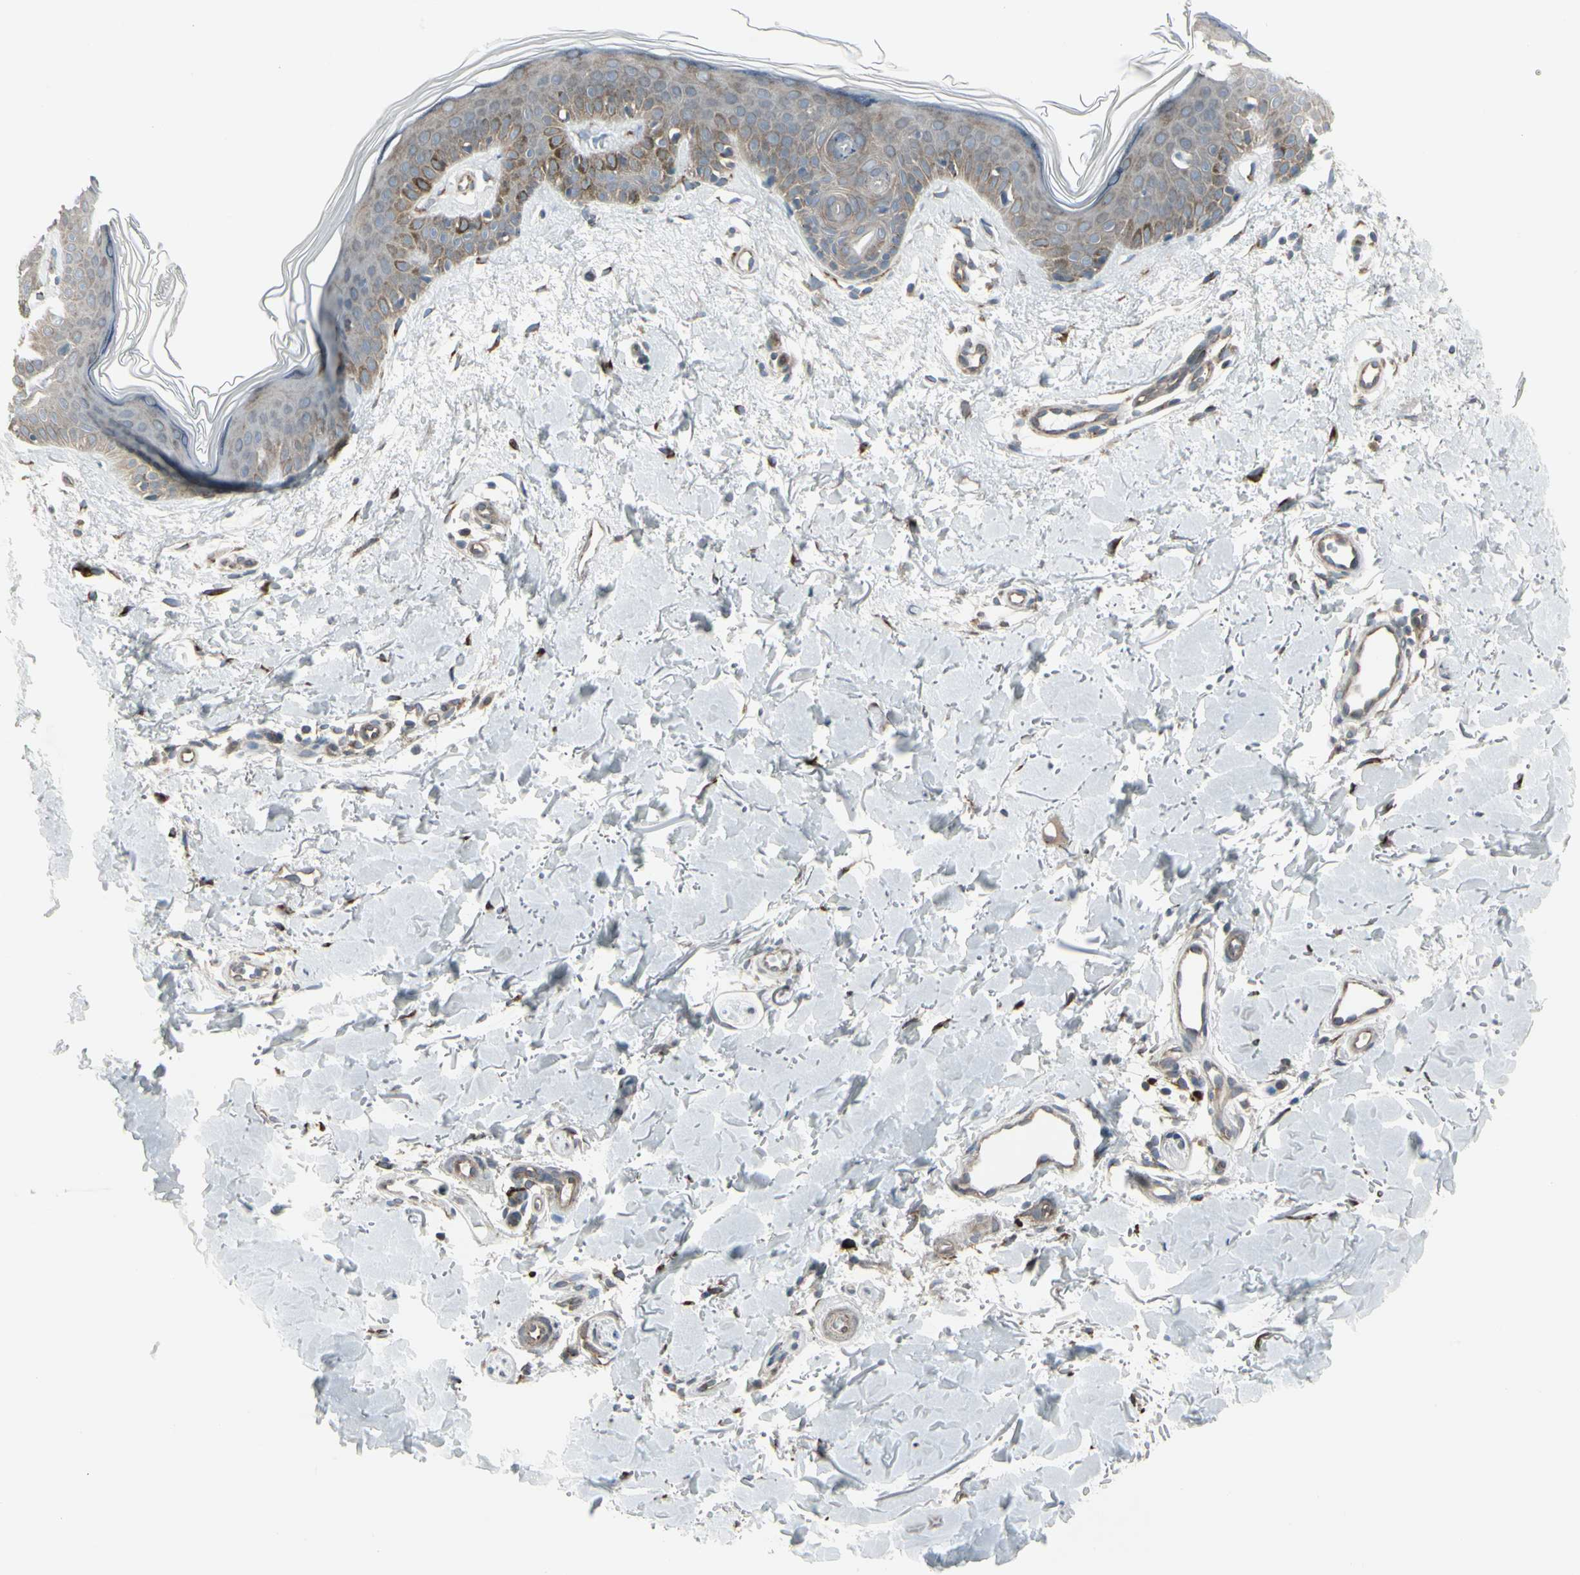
{"staining": {"intensity": "moderate", "quantity": "<25%", "location": "cytoplasmic/membranous"}, "tissue": "skin", "cell_type": "Fibroblasts", "image_type": "normal", "snomed": [{"axis": "morphology", "description": "Normal tissue, NOS"}, {"axis": "topography", "description": "Skin"}], "caption": "Protein analysis of benign skin displays moderate cytoplasmic/membranous staining in about <25% of fibroblasts.", "gene": "FNDC3A", "patient": {"sex": "female", "age": 56}}